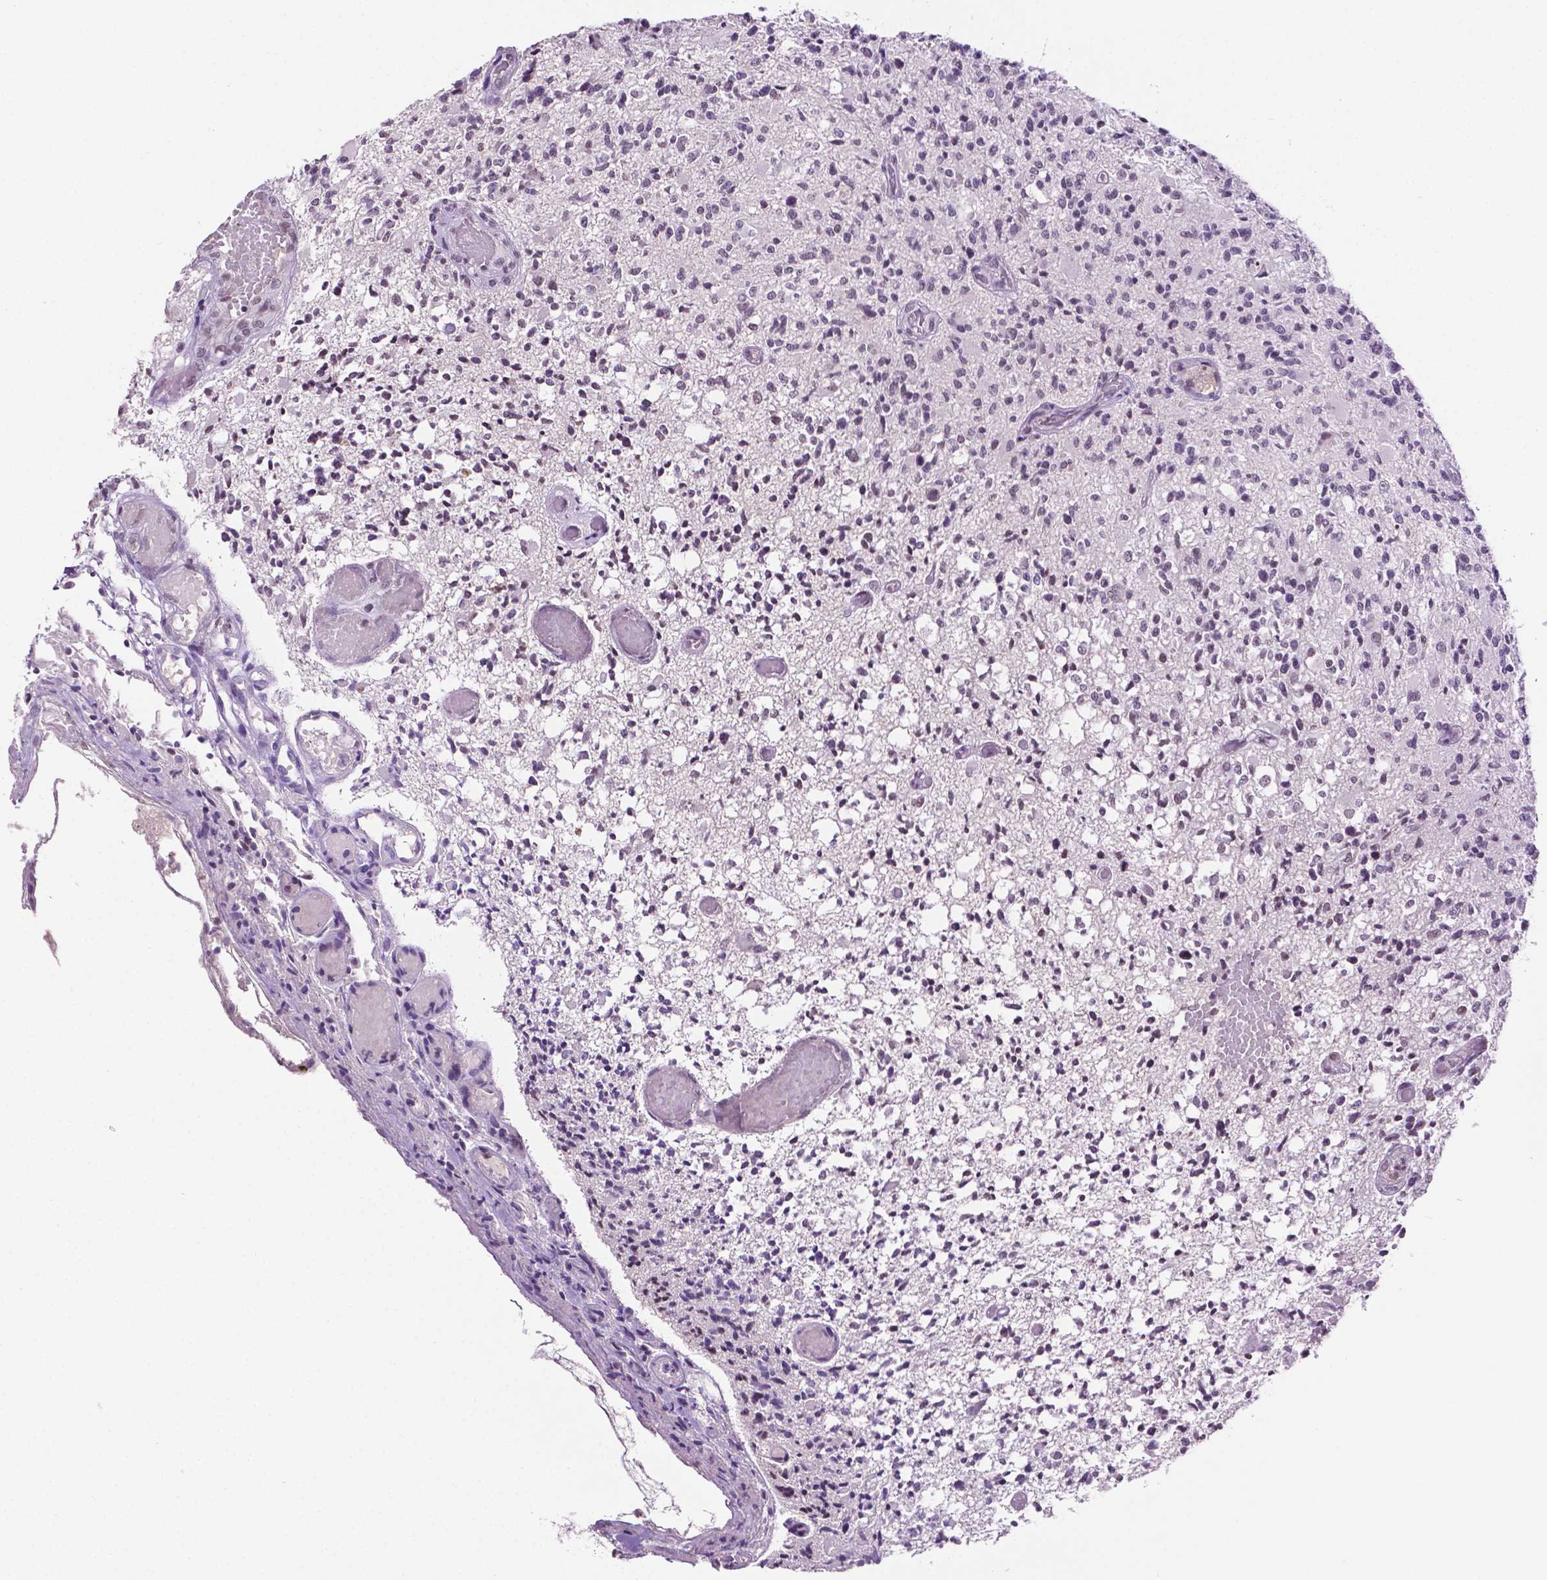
{"staining": {"intensity": "negative", "quantity": "none", "location": "none"}, "tissue": "glioma", "cell_type": "Tumor cells", "image_type": "cancer", "snomed": [{"axis": "morphology", "description": "Glioma, malignant, High grade"}, {"axis": "topography", "description": "Brain"}], "caption": "Glioma was stained to show a protein in brown. There is no significant staining in tumor cells. The staining was performed using DAB to visualize the protein expression in brown, while the nuclei were stained in blue with hematoxylin (Magnification: 20x).", "gene": "PTPN6", "patient": {"sex": "female", "age": 63}}